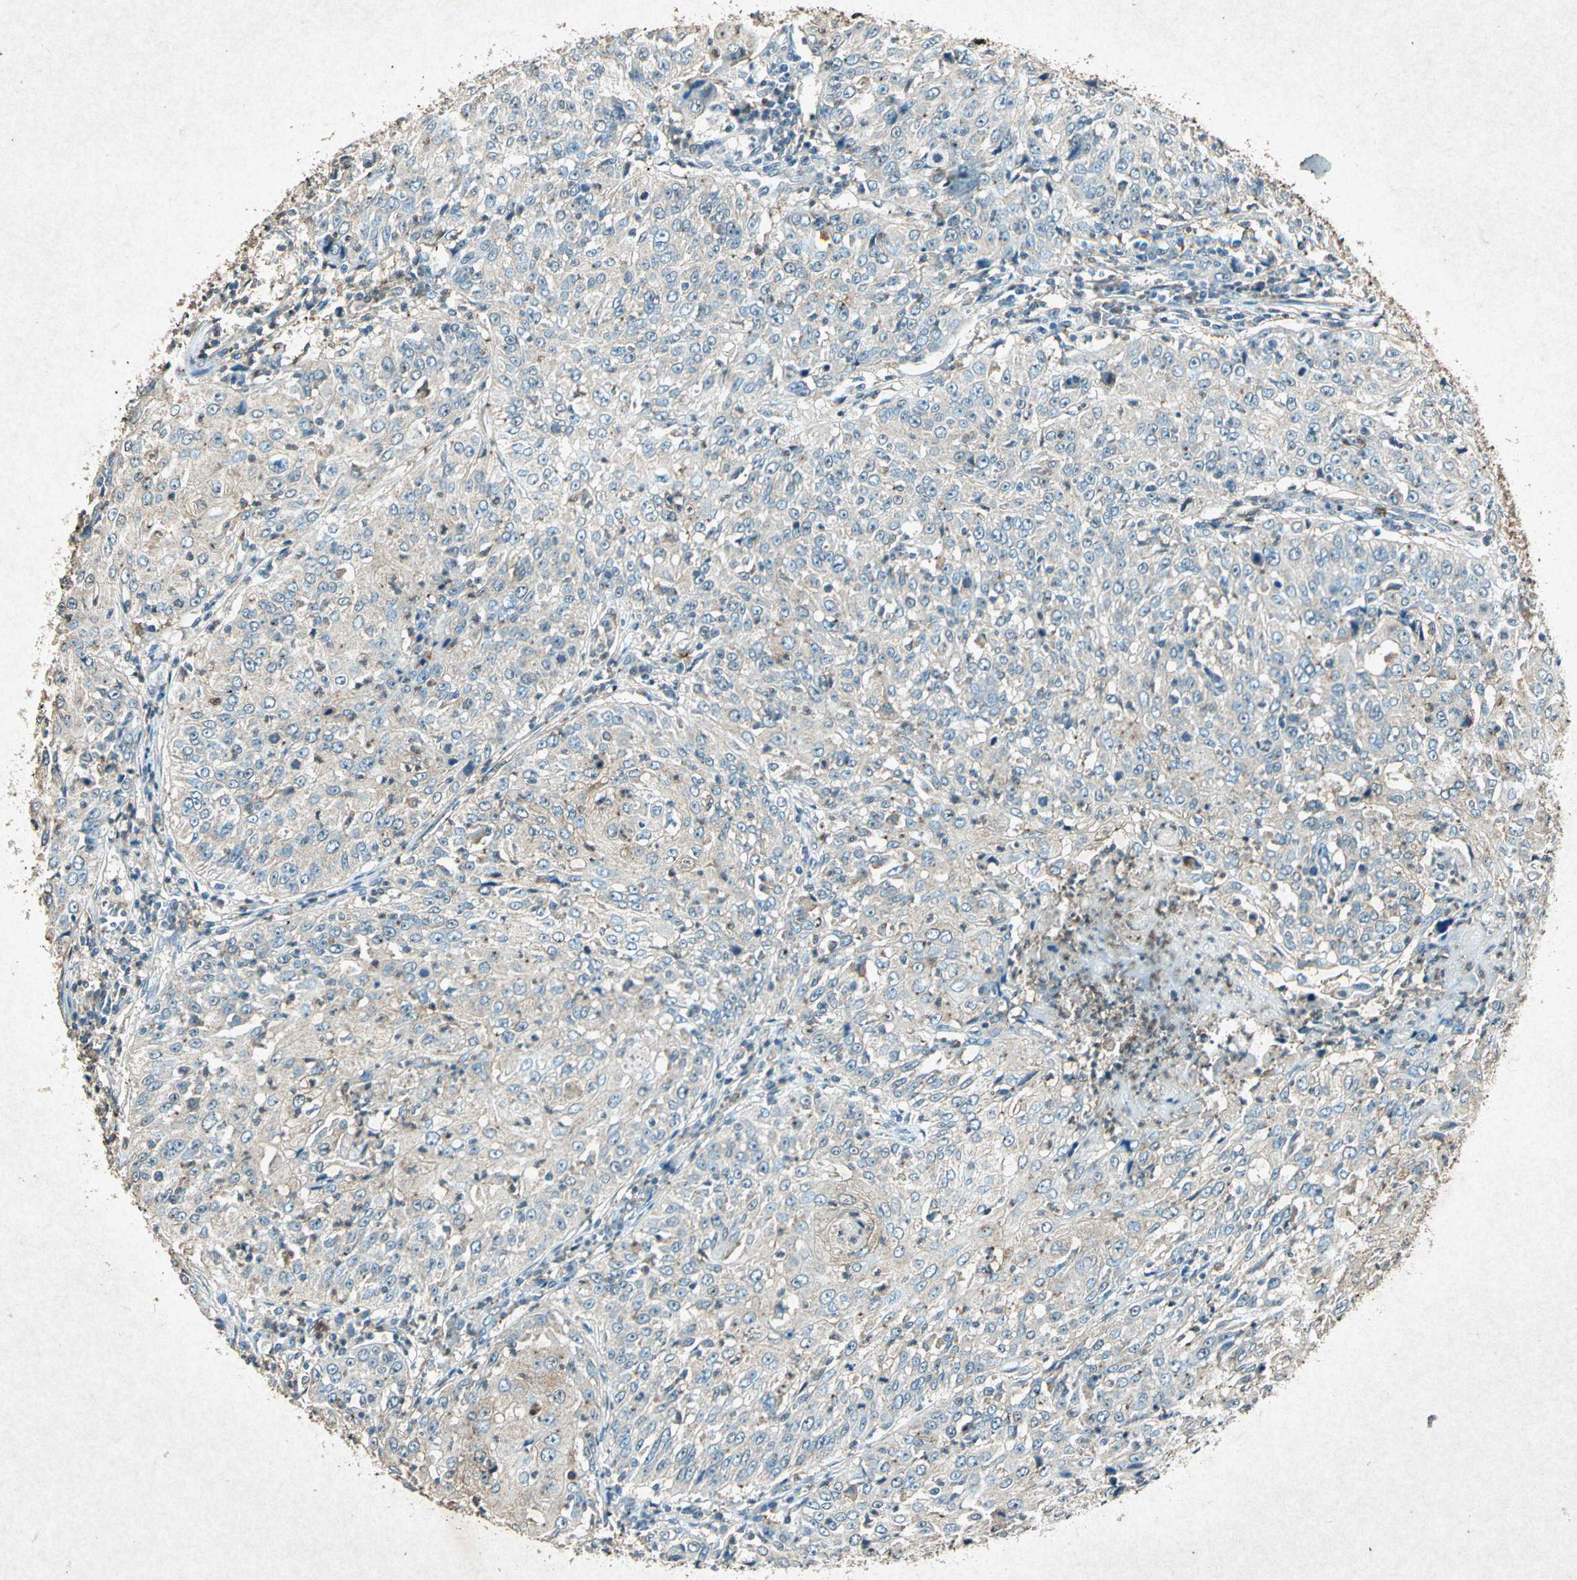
{"staining": {"intensity": "weak", "quantity": "<25%", "location": "cytoplasmic/membranous"}, "tissue": "cervical cancer", "cell_type": "Tumor cells", "image_type": "cancer", "snomed": [{"axis": "morphology", "description": "Squamous cell carcinoma, NOS"}, {"axis": "topography", "description": "Cervix"}], "caption": "Histopathology image shows no significant protein staining in tumor cells of cervical cancer (squamous cell carcinoma).", "gene": "PSEN1", "patient": {"sex": "female", "age": 39}}